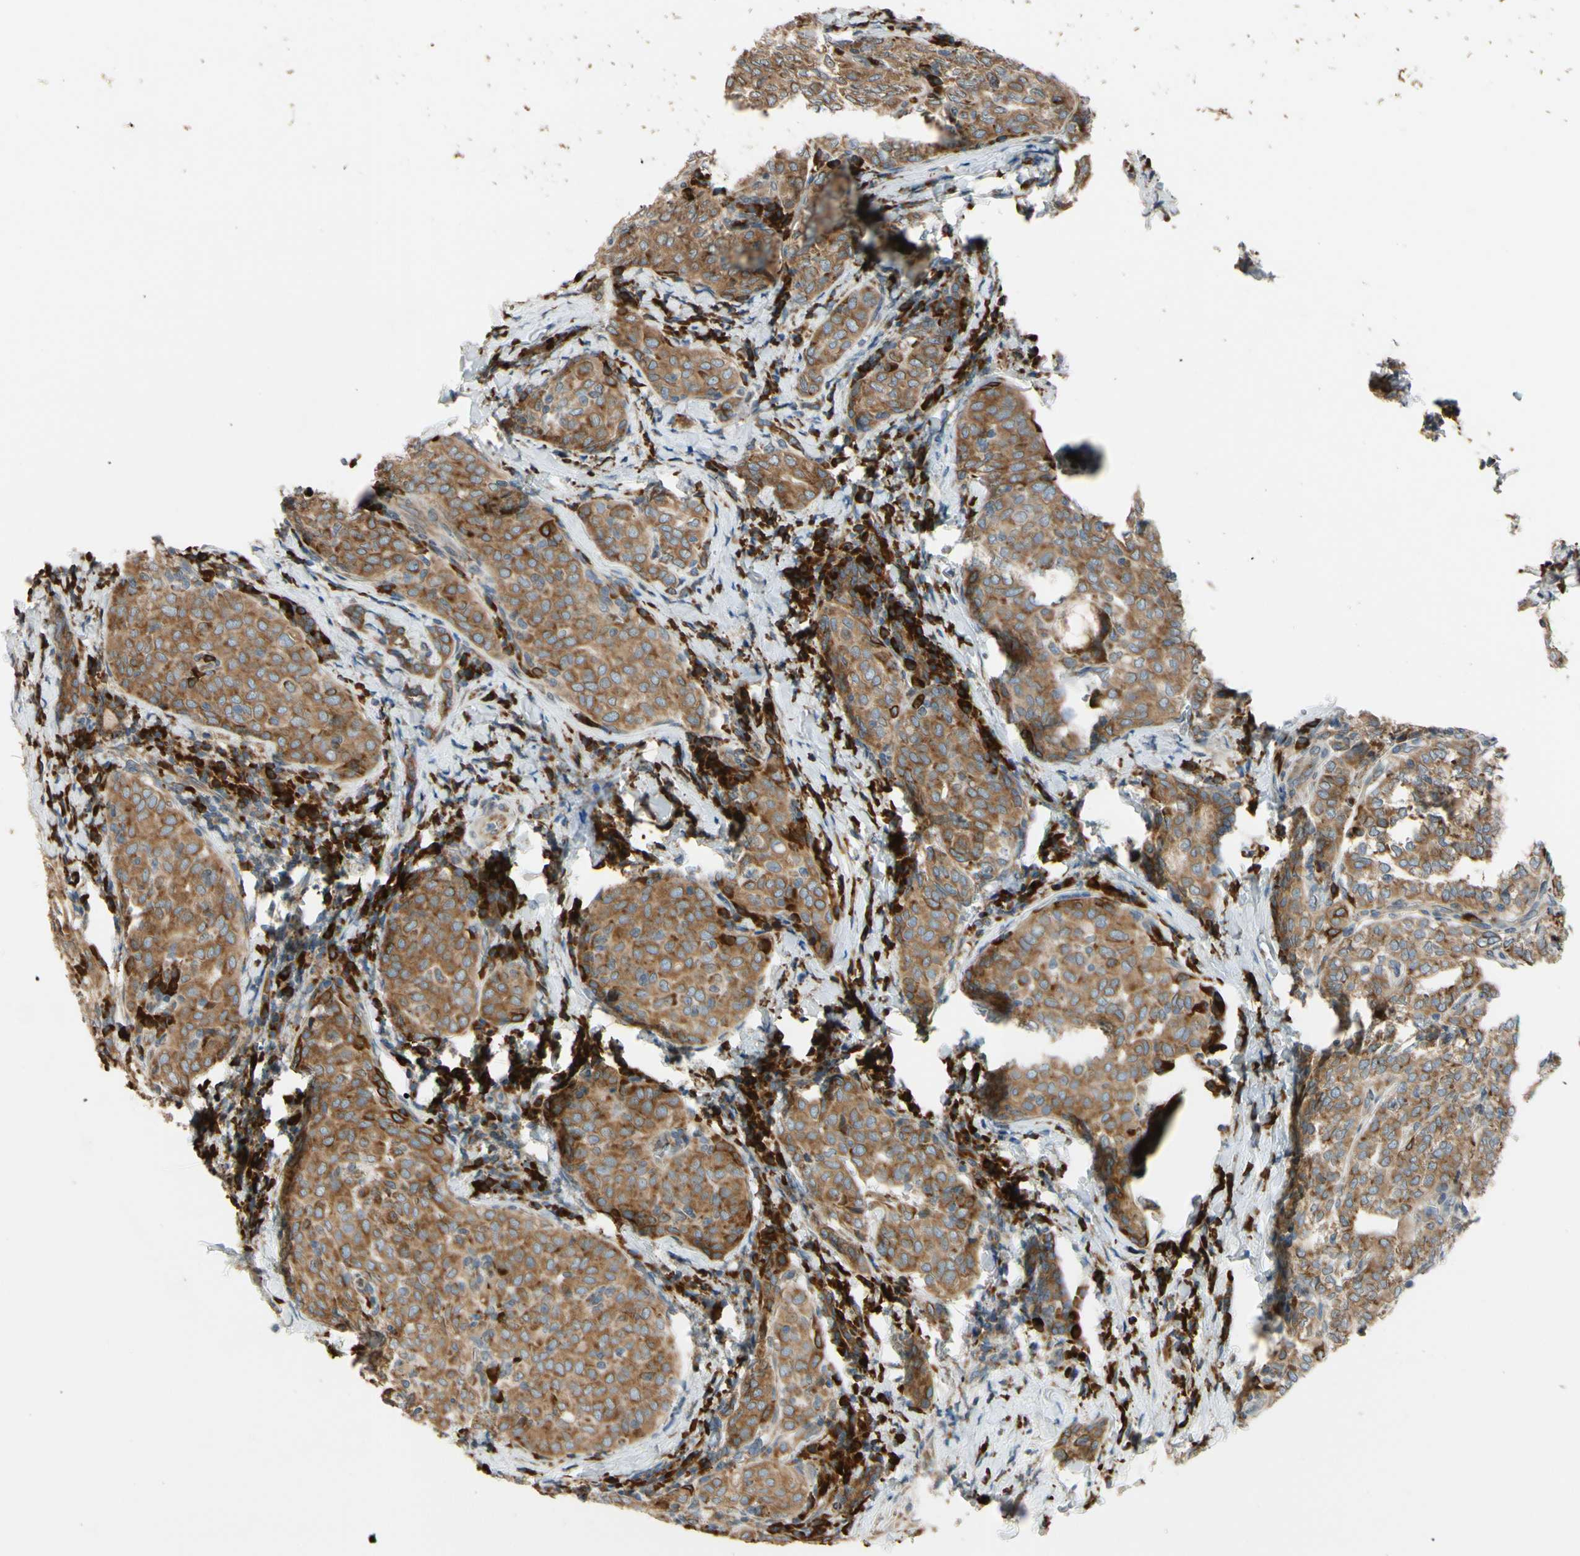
{"staining": {"intensity": "moderate", "quantity": ">75%", "location": "cytoplasmic/membranous"}, "tissue": "thyroid cancer", "cell_type": "Tumor cells", "image_type": "cancer", "snomed": [{"axis": "morphology", "description": "Normal tissue, NOS"}, {"axis": "morphology", "description": "Papillary adenocarcinoma, NOS"}, {"axis": "topography", "description": "Thyroid gland"}], "caption": "Immunohistochemical staining of human papillary adenocarcinoma (thyroid) demonstrates moderate cytoplasmic/membranous protein expression in about >75% of tumor cells.", "gene": "RPN2", "patient": {"sex": "female", "age": 30}}